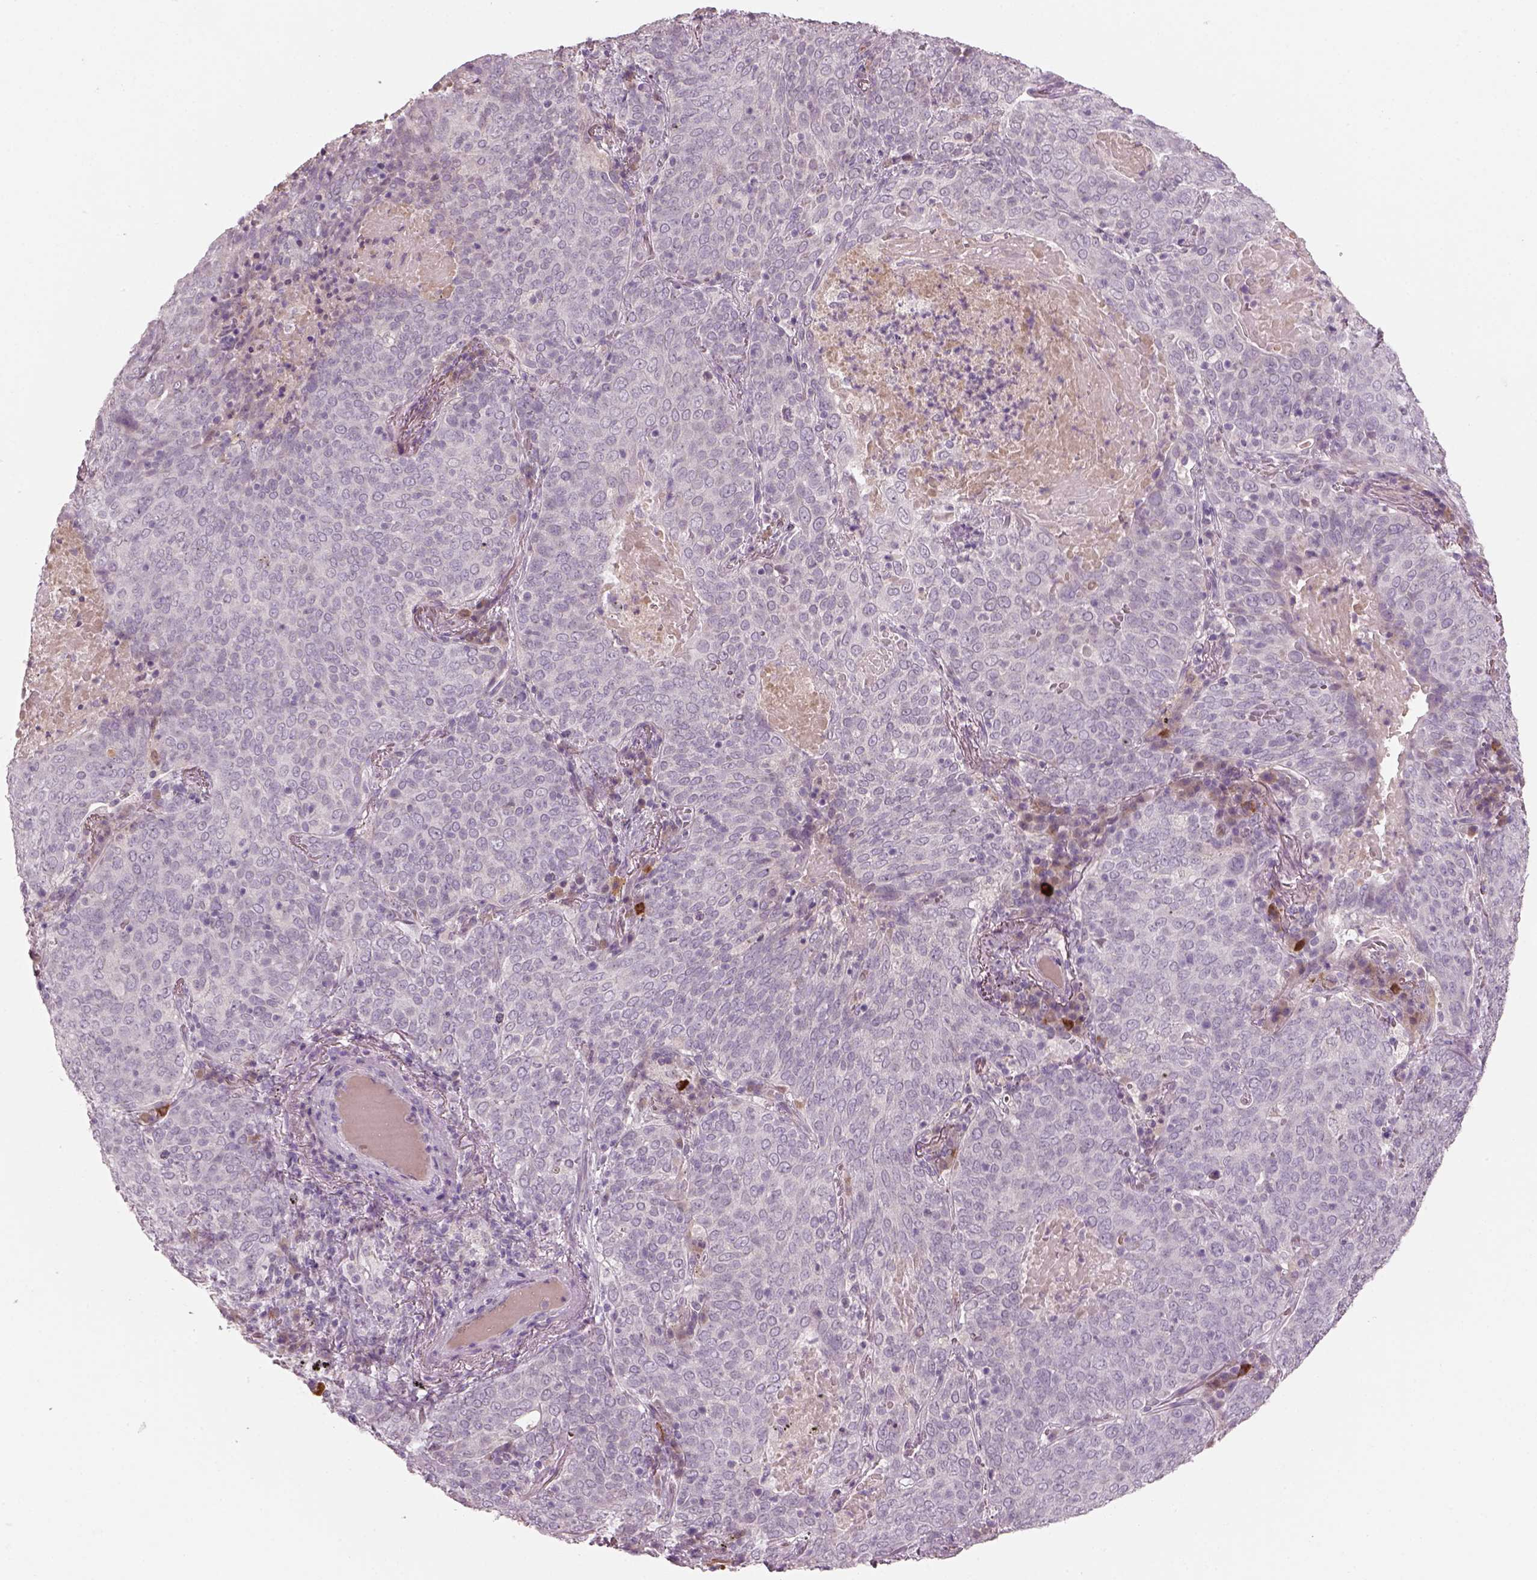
{"staining": {"intensity": "negative", "quantity": "none", "location": "none"}, "tissue": "lung cancer", "cell_type": "Tumor cells", "image_type": "cancer", "snomed": [{"axis": "morphology", "description": "Squamous cell carcinoma, NOS"}, {"axis": "topography", "description": "Lung"}], "caption": "Tumor cells show no significant protein positivity in squamous cell carcinoma (lung). Brightfield microscopy of immunohistochemistry (IHC) stained with DAB (brown) and hematoxylin (blue), captured at high magnification.", "gene": "PENK", "patient": {"sex": "male", "age": 82}}